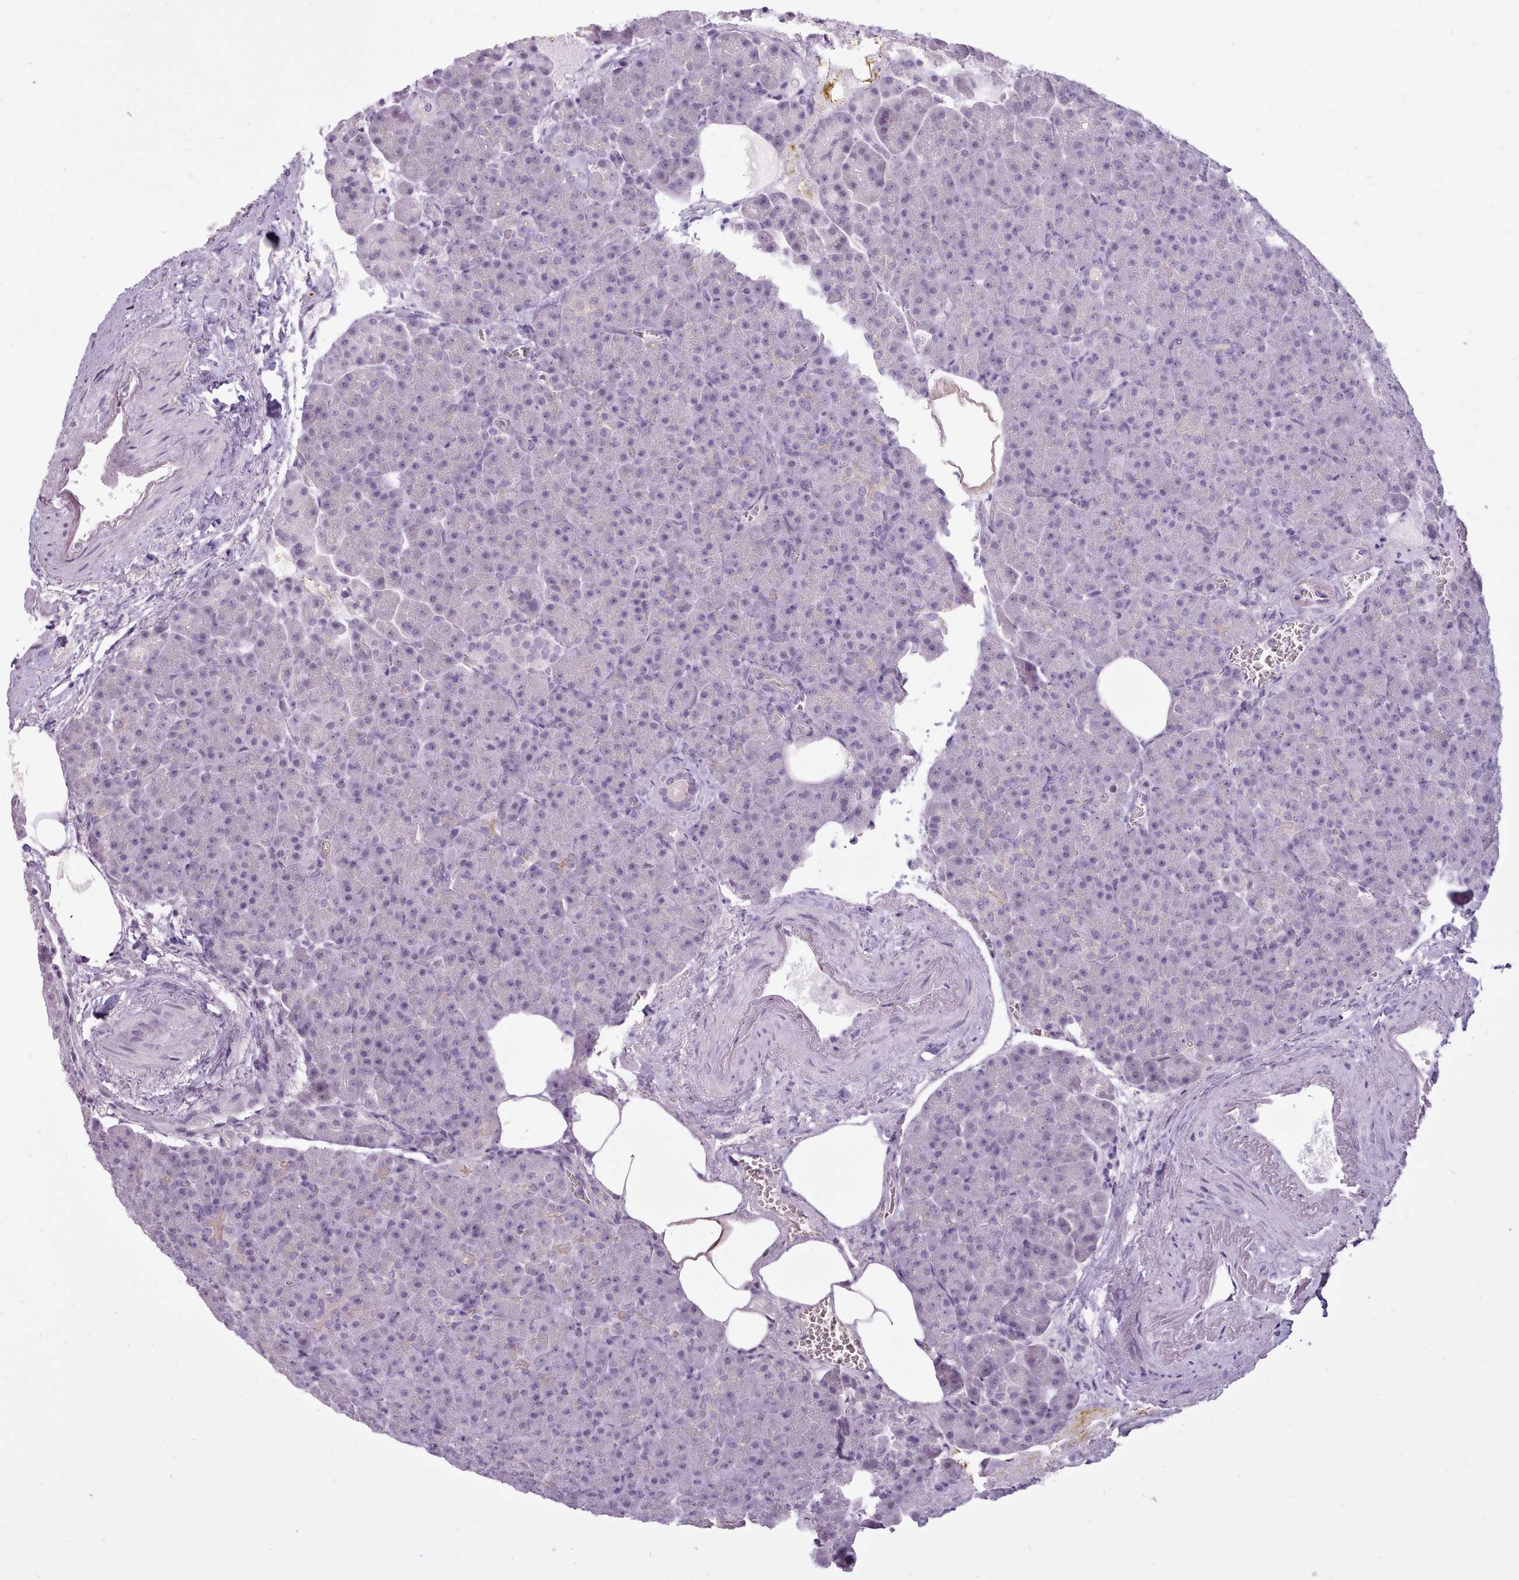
{"staining": {"intensity": "negative", "quantity": "none", "location": "none"}, "tissue": "pancreas", "cell_type": "Exocrine glandular cells", "image_type": "normal", "snomed": [{"axis": "morphology", "description": "Normal tissue, NOS"}, {"axis": "topography", "description": "Pancreas"}], "caption": "An immunohistochemistry photomicrograph of normal pancreas is shown. There is no staining in exocrine glandular cells of pancreas. (IHC, brightfield microscopy, high magnification).", "gene": "BDKRB2", "patient": {"sex": "female", "age": 74}}